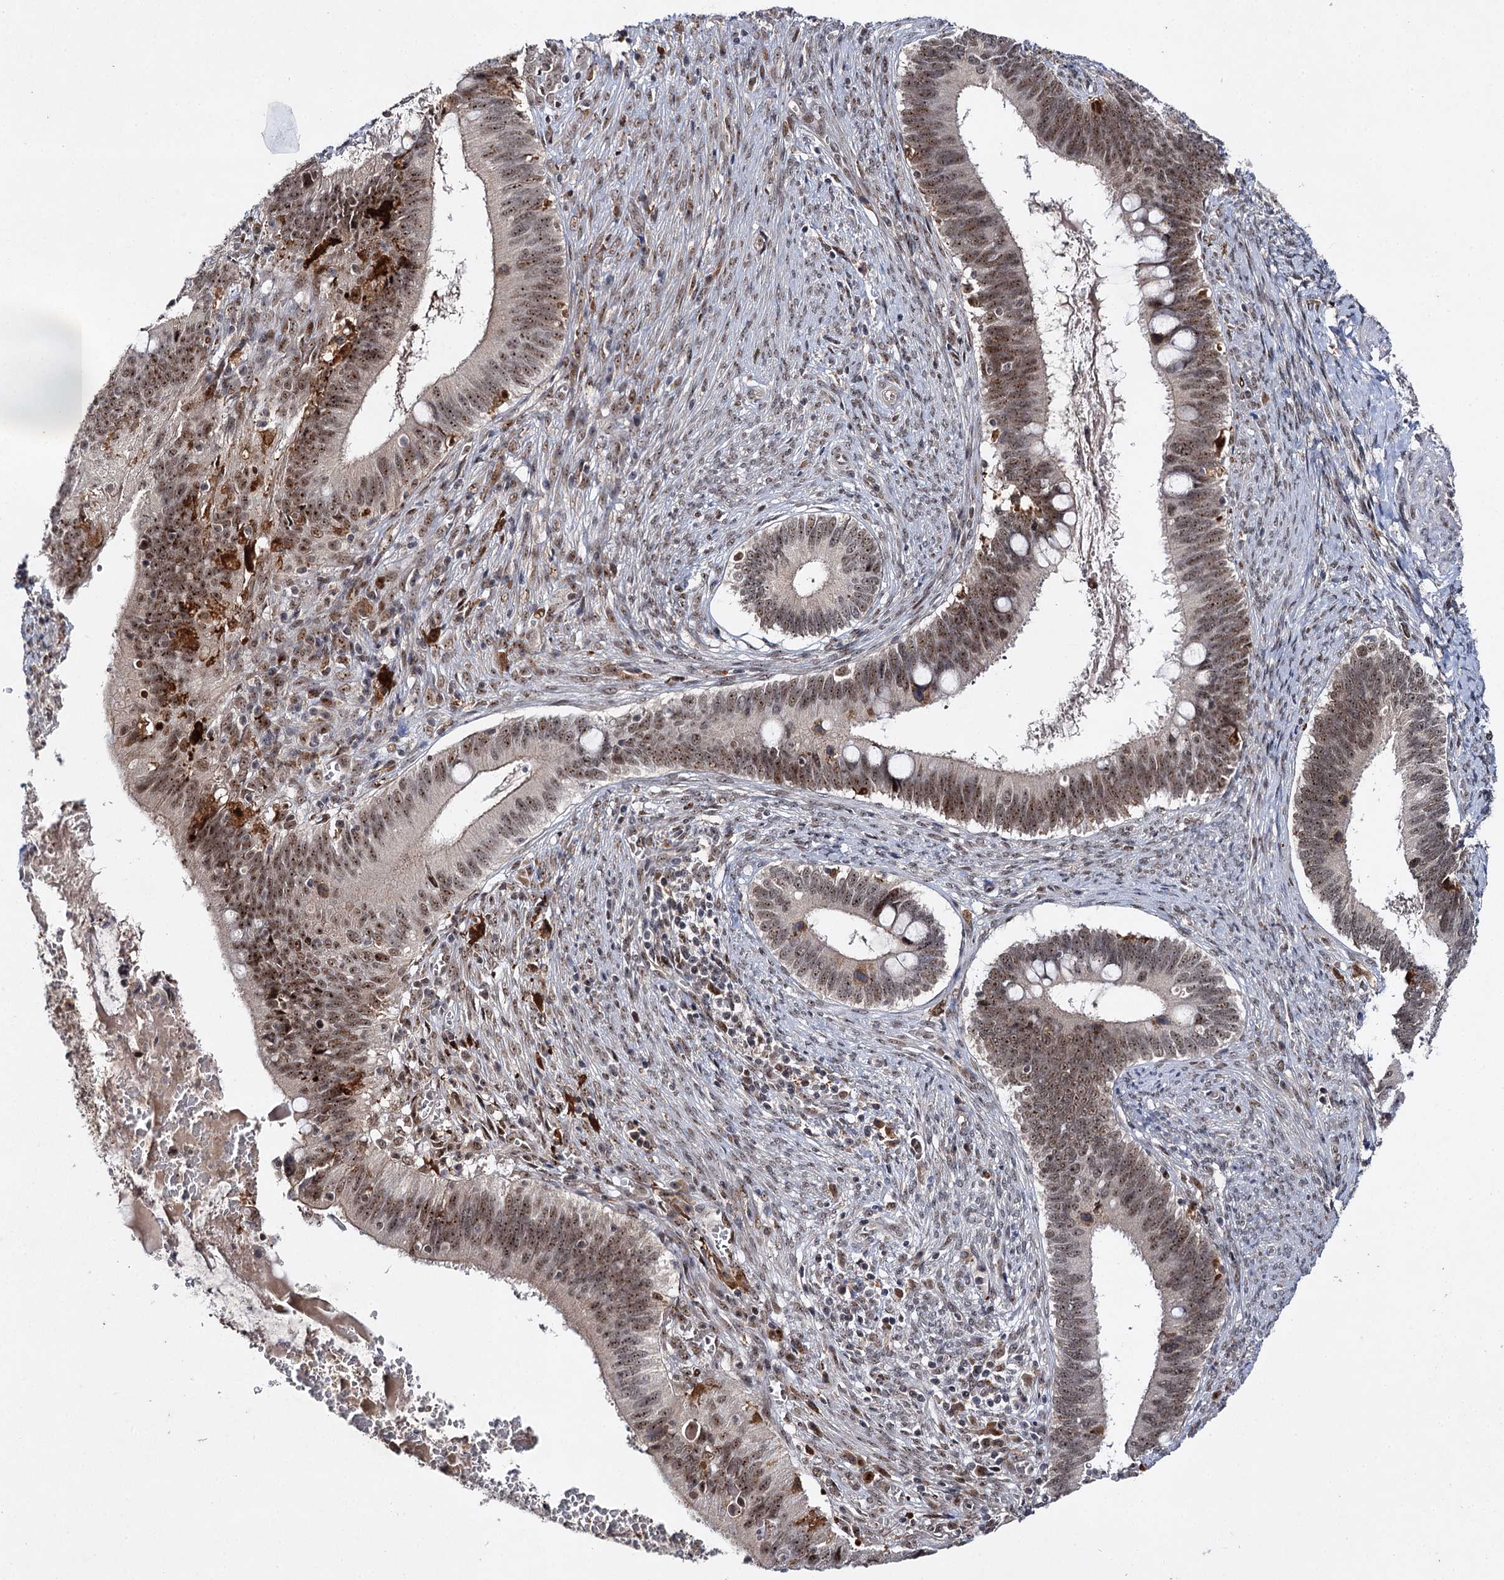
{"staining": {"intensity": "moderate", "quantity": ">75%", "location": "nuclear"}, "tissue": "cervical cancer", "cell_type": "Tumor cells", "image_type": "cancer", "snomed": [{"axis": "morphology", "description": "Adenocarcinoma, NOS"}, {"axis": "topography", "description": "Cervix"}], "caption": "IHC histopathology image of cervical cancer (adenocarcinoma) stained for a protein (brown), which exhibits medium levels of moderate nuclear expression in approximately >75% of tumor cells.", "gene": "BUD13", "patient": {"sex": "female", "age": 42}}